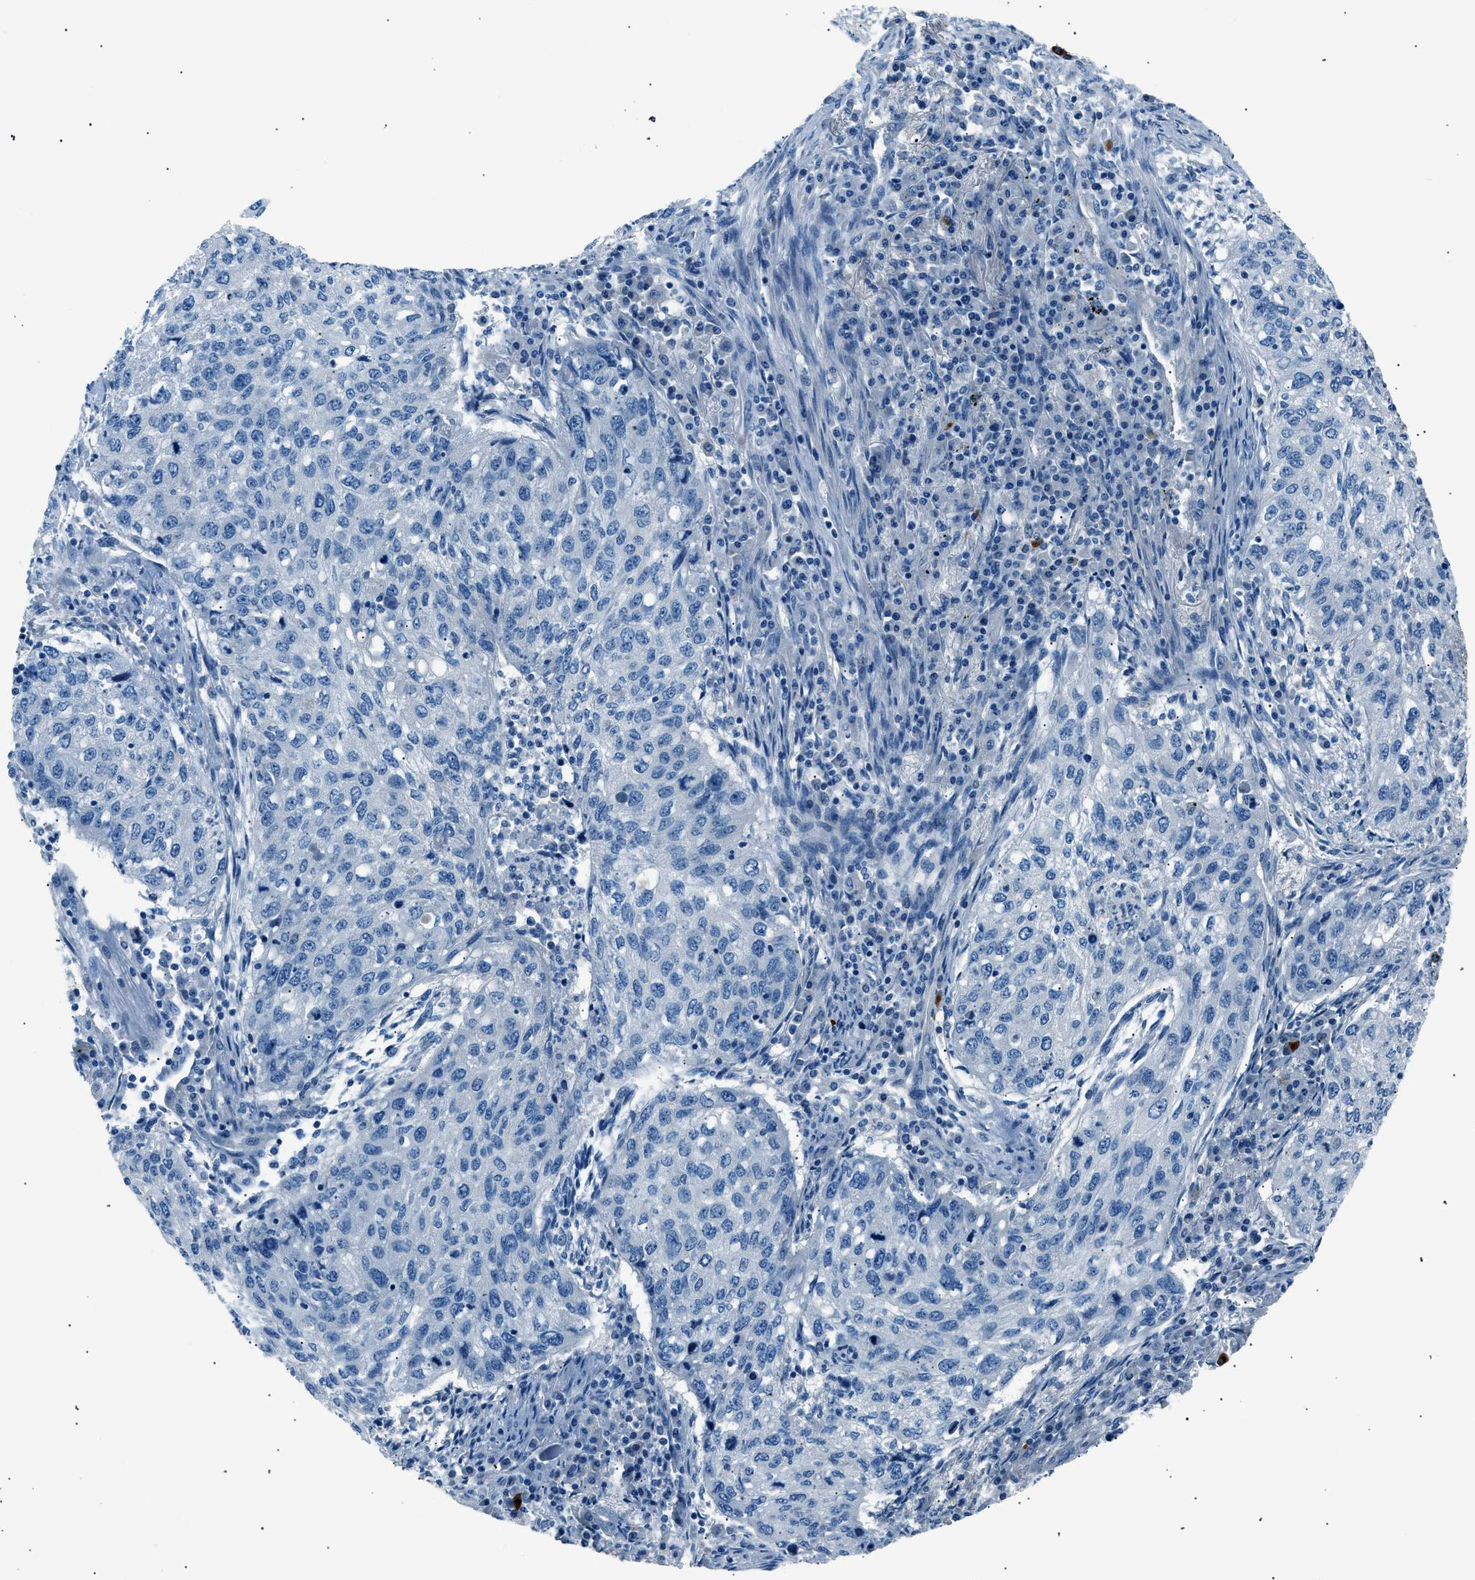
{"staining": {"intensity": "negative", "quantity": "none", "location": "none"}, "tissue": "lung cancer", "cell_type": "Tumor cells", "image_type": "cancer", "snomed": [{"axis": "morphology", "description": "Squamous cell carcinoma, NOS"}, {"axis": "topography", "description": "Lung"}], "caption": "An immunohistochemistry micrograph of lung cancer (squamous cell carcinoma) is shown. There is no staining in tumor cells of lung cancer (squamous cell carcinoma). Nuclei are stained in blue.", "gene": "LRRC37B", "patient": {"sex": "female", "age": 63}}